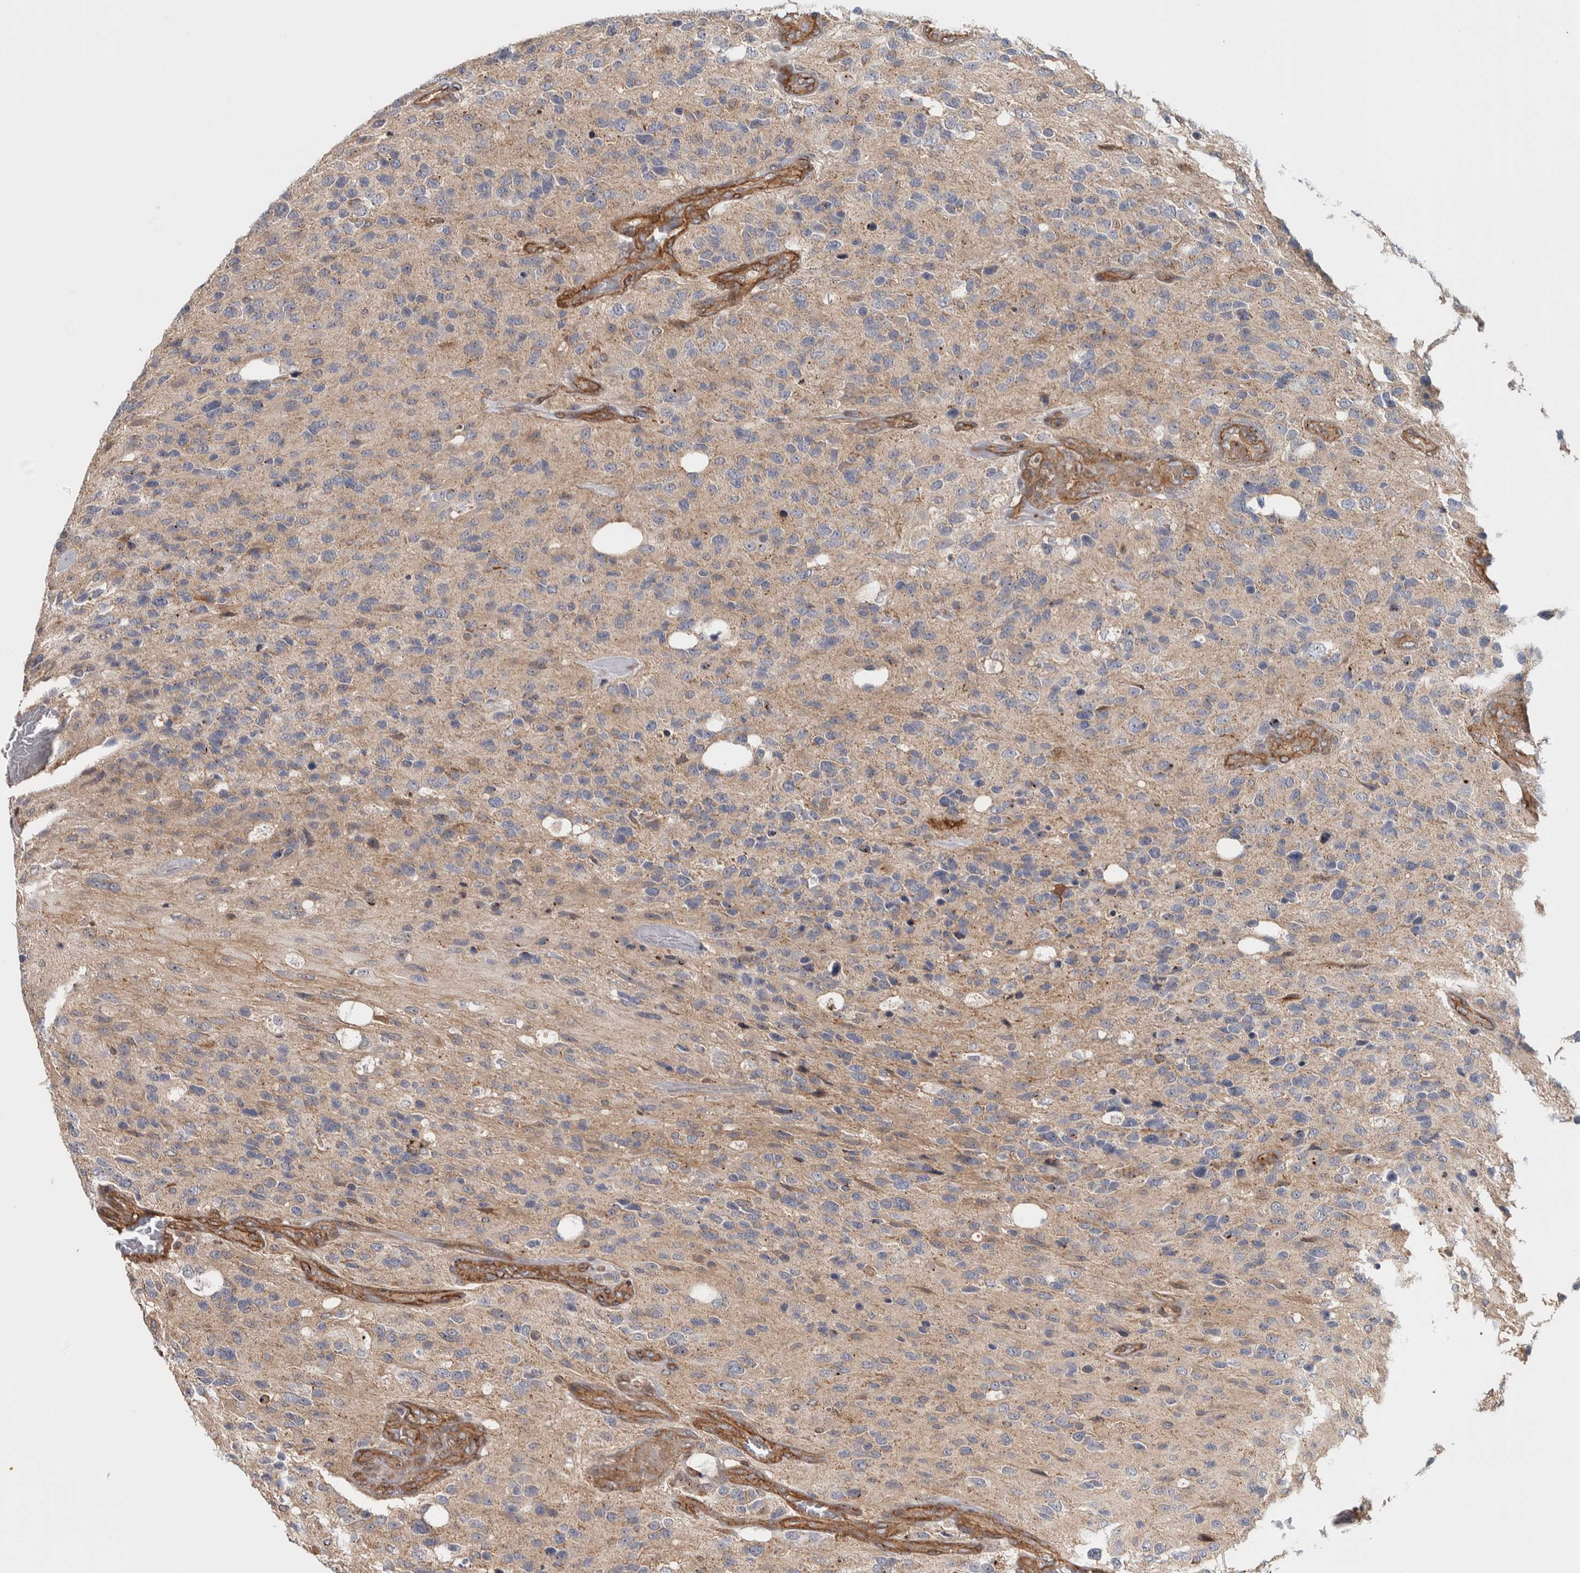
{"staining": {"intensity": "weak", "quantity": ">75%", "location": "cytoplasmic/membranous"}, "tissue": "glioma", "cell_type": "Tumor cells", "image_type": "cancer", "snomed": [{"axis": "morphology", "description": "Glioma, malignant, High grade"}, {"axis": "topography", "description": "Brain"}], "caption": "There is low levels of weak cytoplasmic/membranous positivity in tumor cells of high-grade glioma (malignant), as demonstrated by immunohistochemical staining (brown color).", "gene": "CHMP4C", "patient": {"sex": "female", "age": 58}}